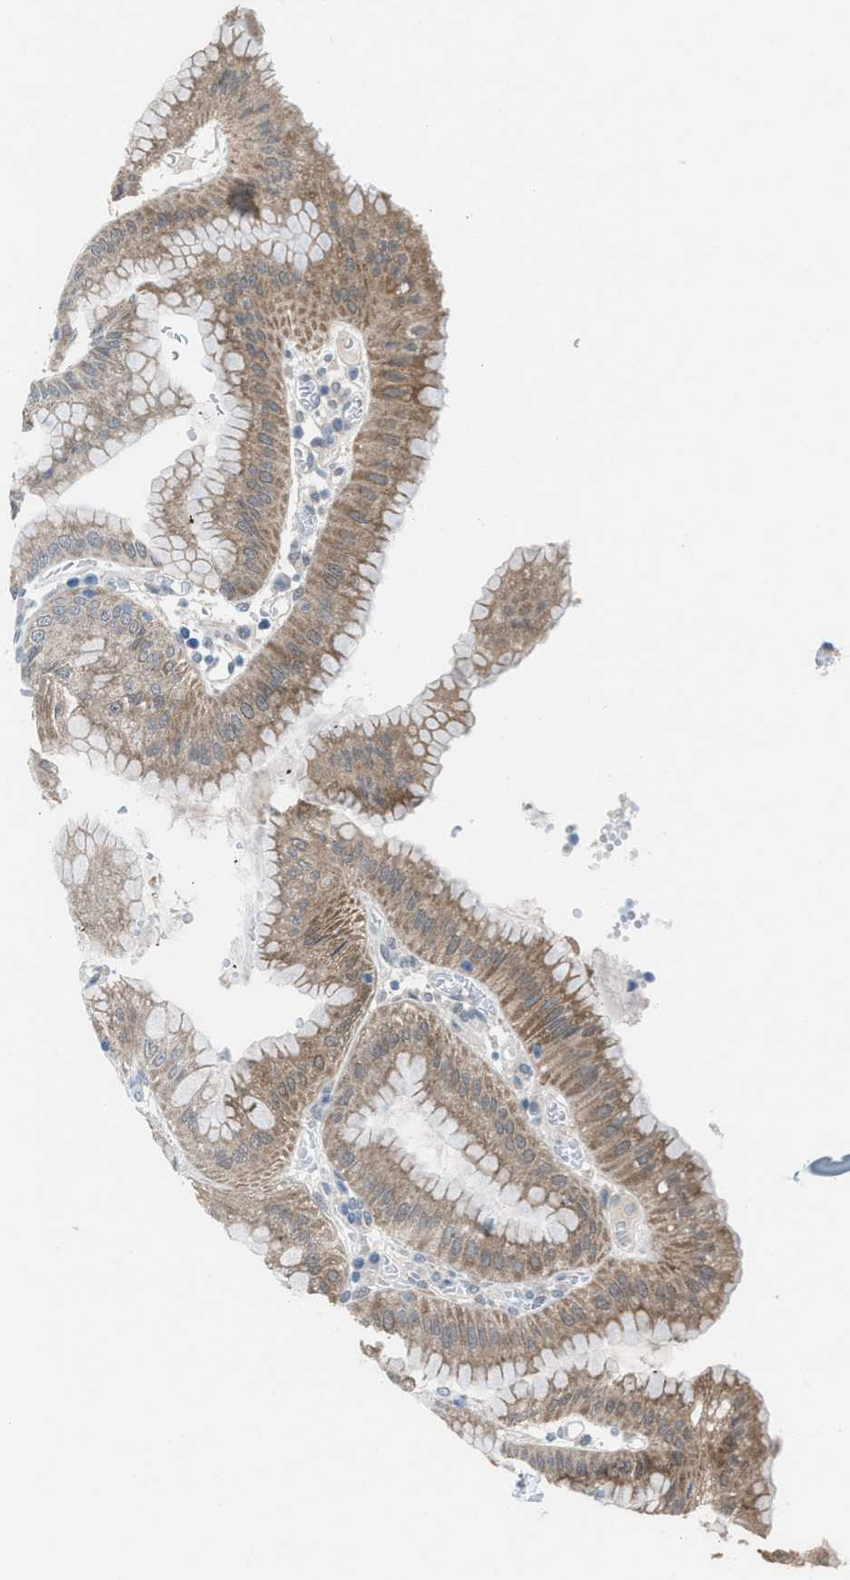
{"staining": {"intensity": "moderate", "quantity": "<25%", "location": "cytoplasmic/membranous"}, "tissue": "stomach", "cell_type": "Glandular cells", "image_type": "normal", "snomed": [{"axis": "morphology", "description": "Normal tissue, NOS"}, {"axis": "topography", "description": "Stomach, lower"}], "caption": "Immunohistochemical staining of benign human stomach shows <25% levels of moderate cytoplasmic/membranous protein staining in approximately <25% of glandular cells. (DAB (3,3'-diaminobenzidine) IHC, brown staining for protein, blue staining for nuclei).", "gene": "ANAPC11", "patient": {"sex": "male", "age": 71}}